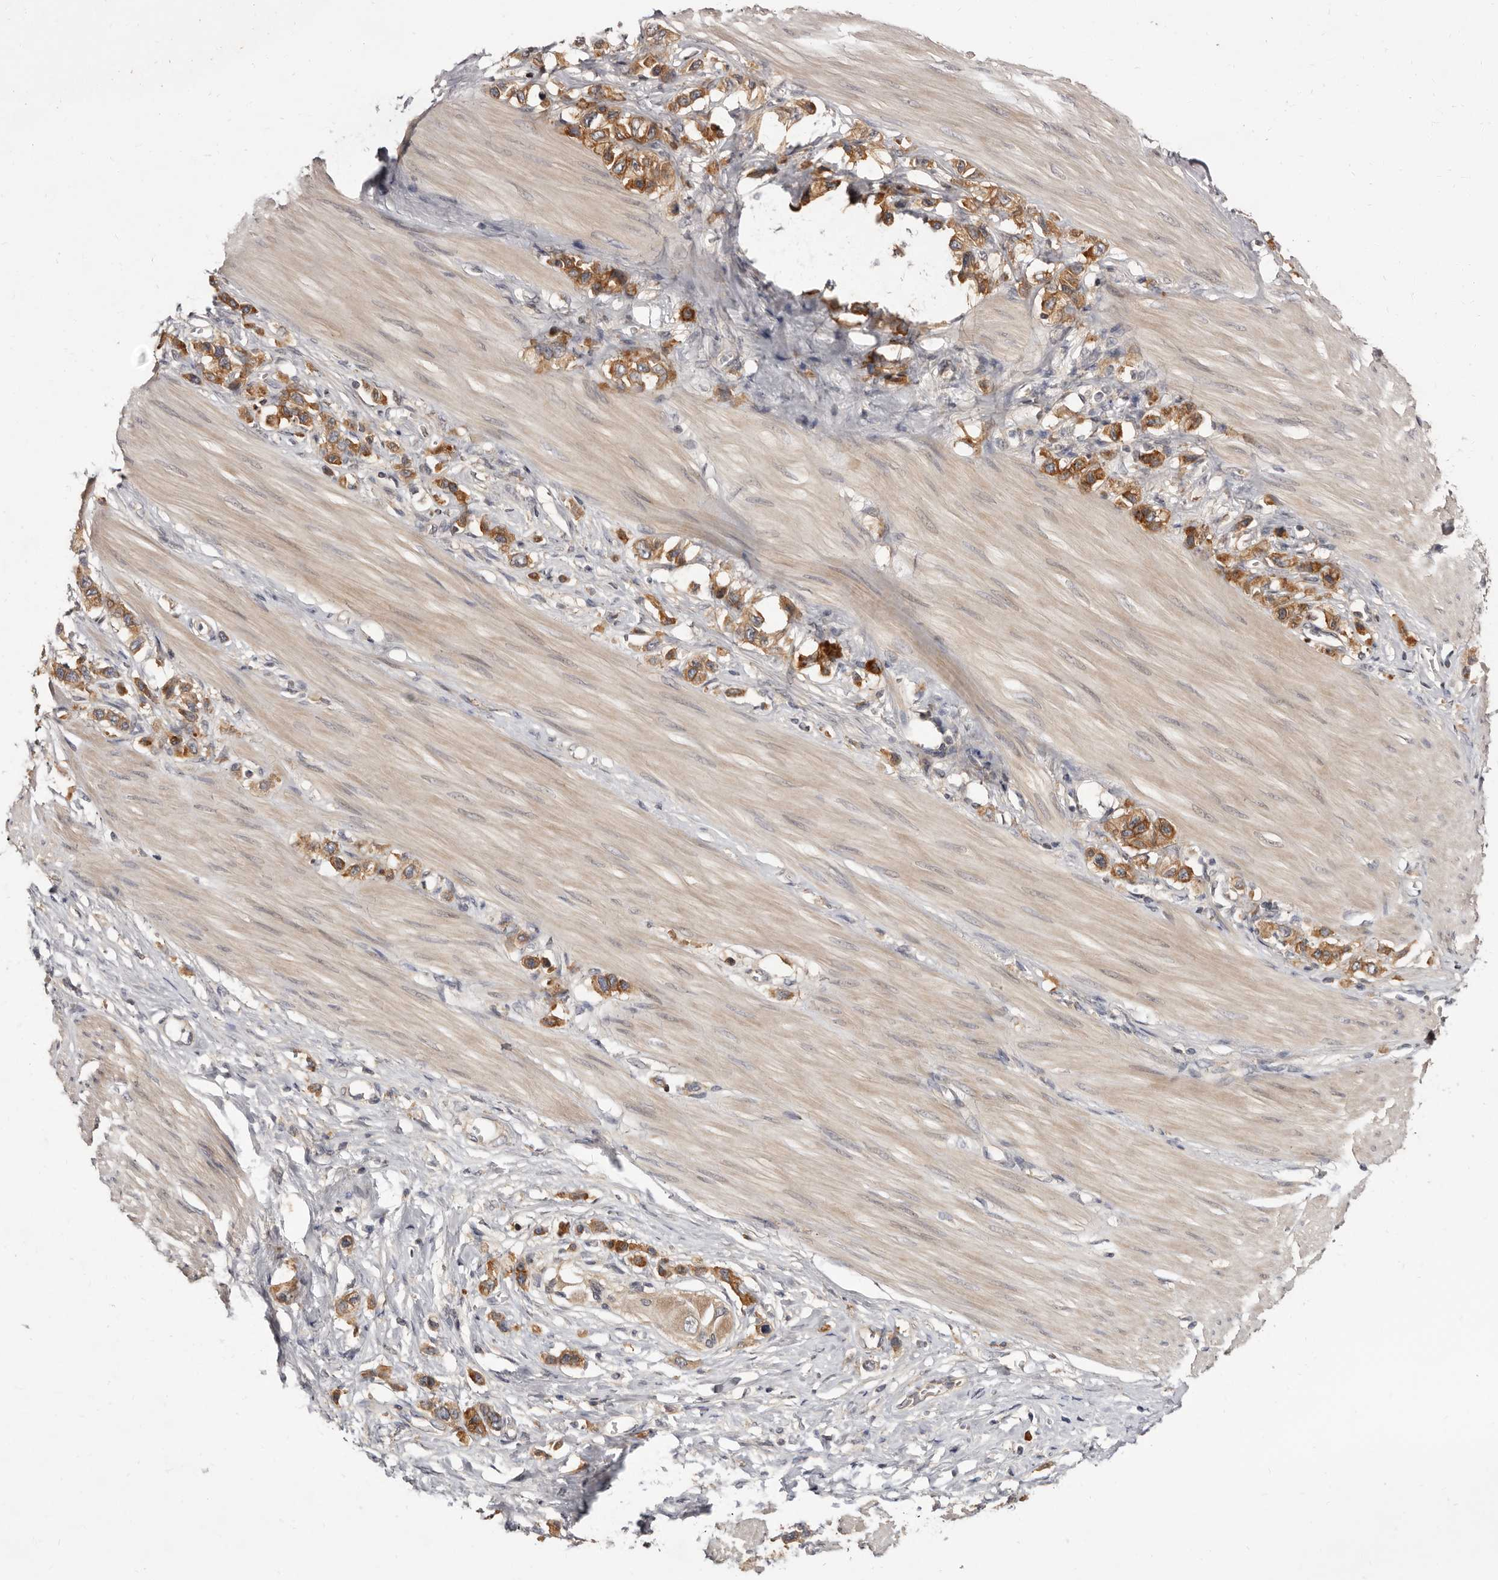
{"staining": {"intensity": "strong", "quantity": ">75%", "location": "cytoplasmic/membranous"}, "tissue": "stomach cancer", "cell_type": "Tumor cells", "image_type": "cancer", "snomed": [{"axis": "morphology", "description": "Adenocarcinoma, NOS"}, {"axis": "topography", "description": "Stomach"}], "caption": "Protein expression analysis of stomach adenocarcinoma exhibits strong cytoplasmic/membranous staining in approximately >75% of tumor cells. Immunohistochemistry (ihc) stains the protein in brown and the nuclei are stained blue.", "gene": "INAVA", "patient": {"sex": "female", "age": 65}}